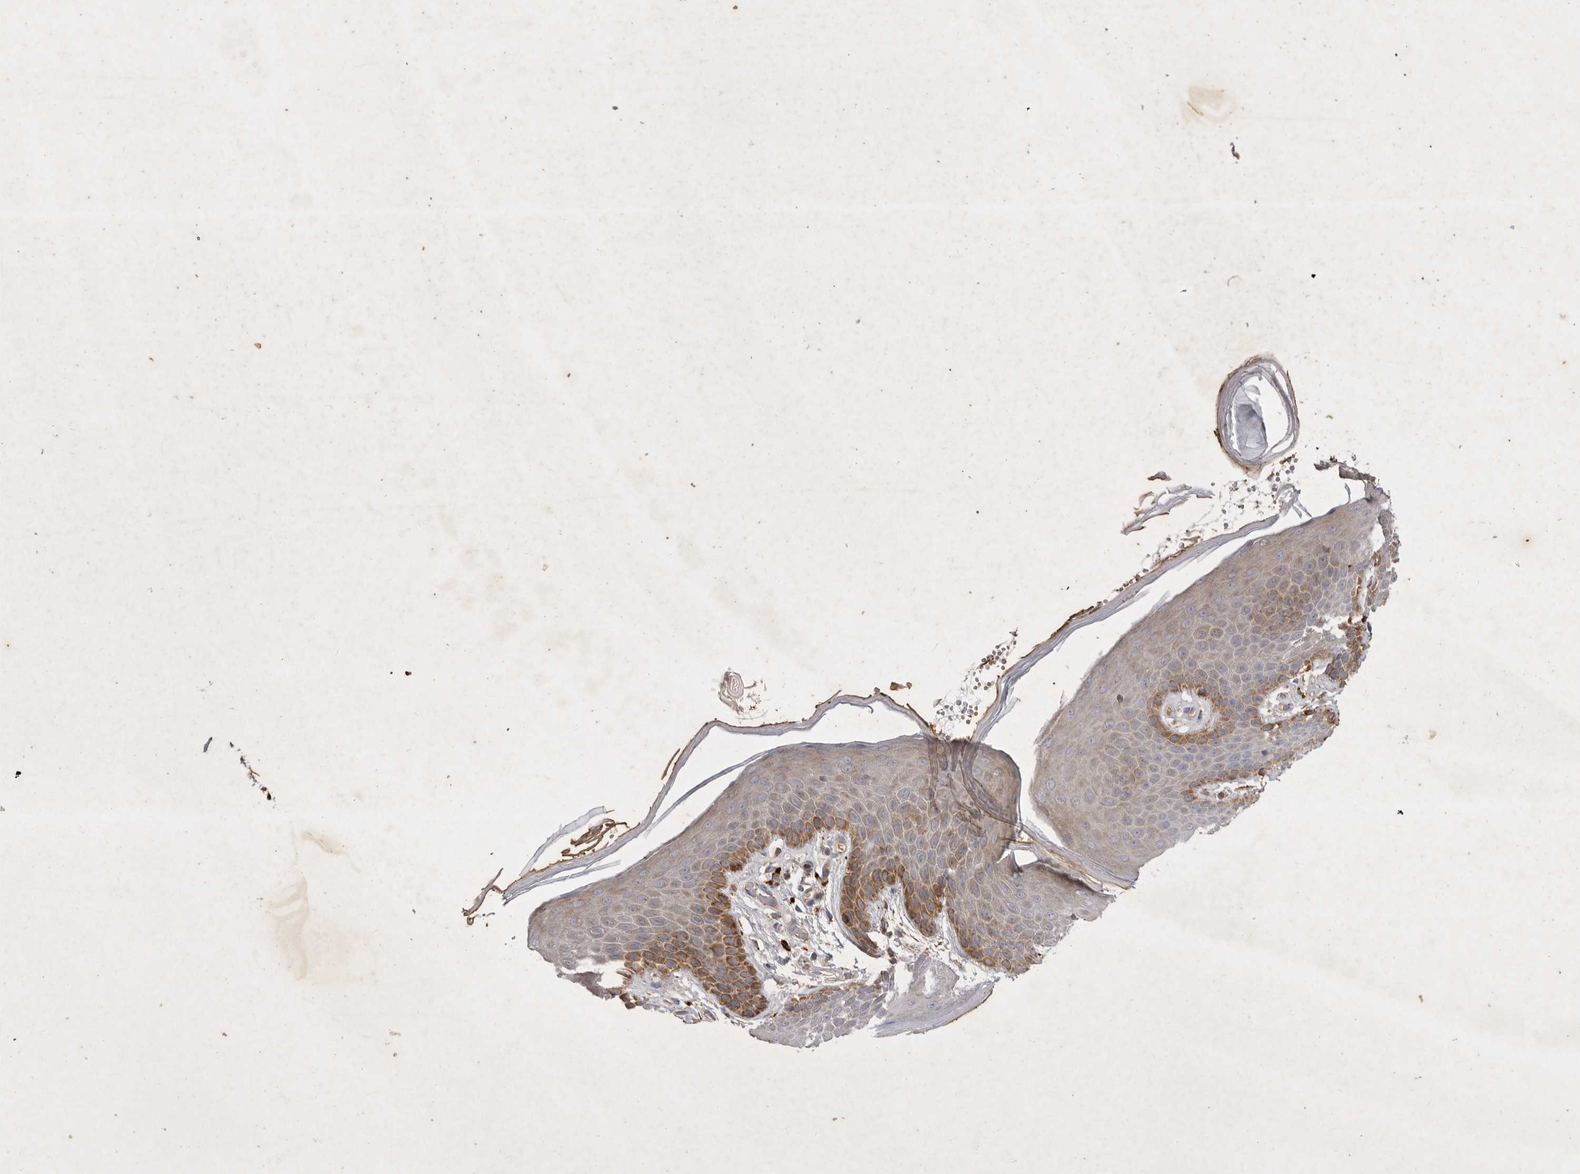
{"staining": {"intensity": "moderate", "quantity": ">75%", "location": "cytoplasmic/membranous"}, "tissue": "skin", "cell_type": "Epidermal cells", "image_type": "normal", "snomed": [{"axis": "morphology", "description": "Normal tissue, NOS"}, {"axis": "topography", "description": "Anal"}], "caption": "IHC of unremarkable human skin exhibits medium levels of moderate cytoplasmic/membranous expression in about >75% of epidermal cells.", "gene": "MRPL41", "patient": {"sex": "male", "age": 74}}